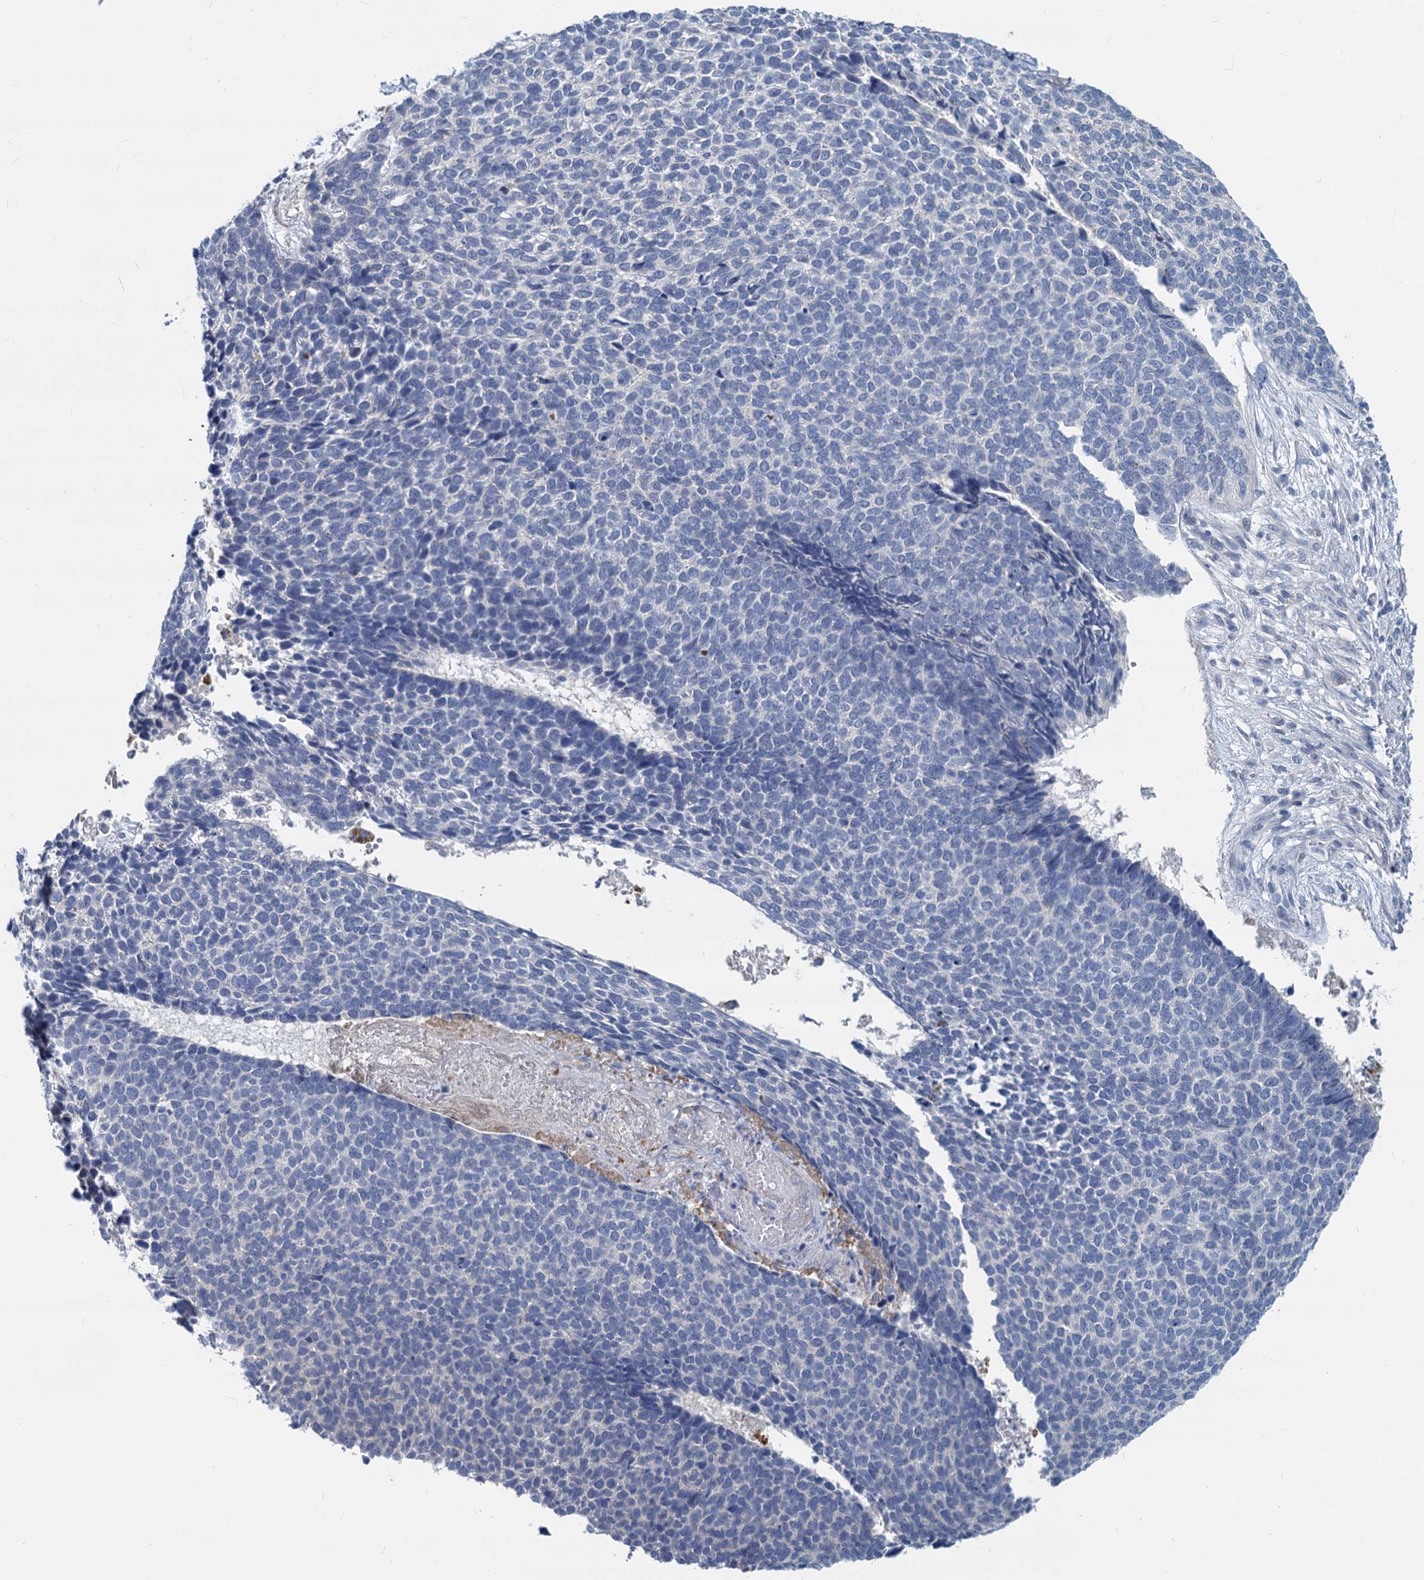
{"staining": {"intensity": "negative", "quantity": "none", "location": "none"}, "tissue": "skin cancer", "cell_type": "Tumor cells", "image_type": "cancer", "snomed": [{"axis": "morphology", "description": "Basal cell carcinoma"}, {"axis": "topography", "description": "Skin"}], "caption": "Protein analysis of skin cancer (basal cell carcinoma) reveals no significant positivity in tumor cells.", "gene": "GSTM3", "patient": {"sex": "female", "age": 84}}